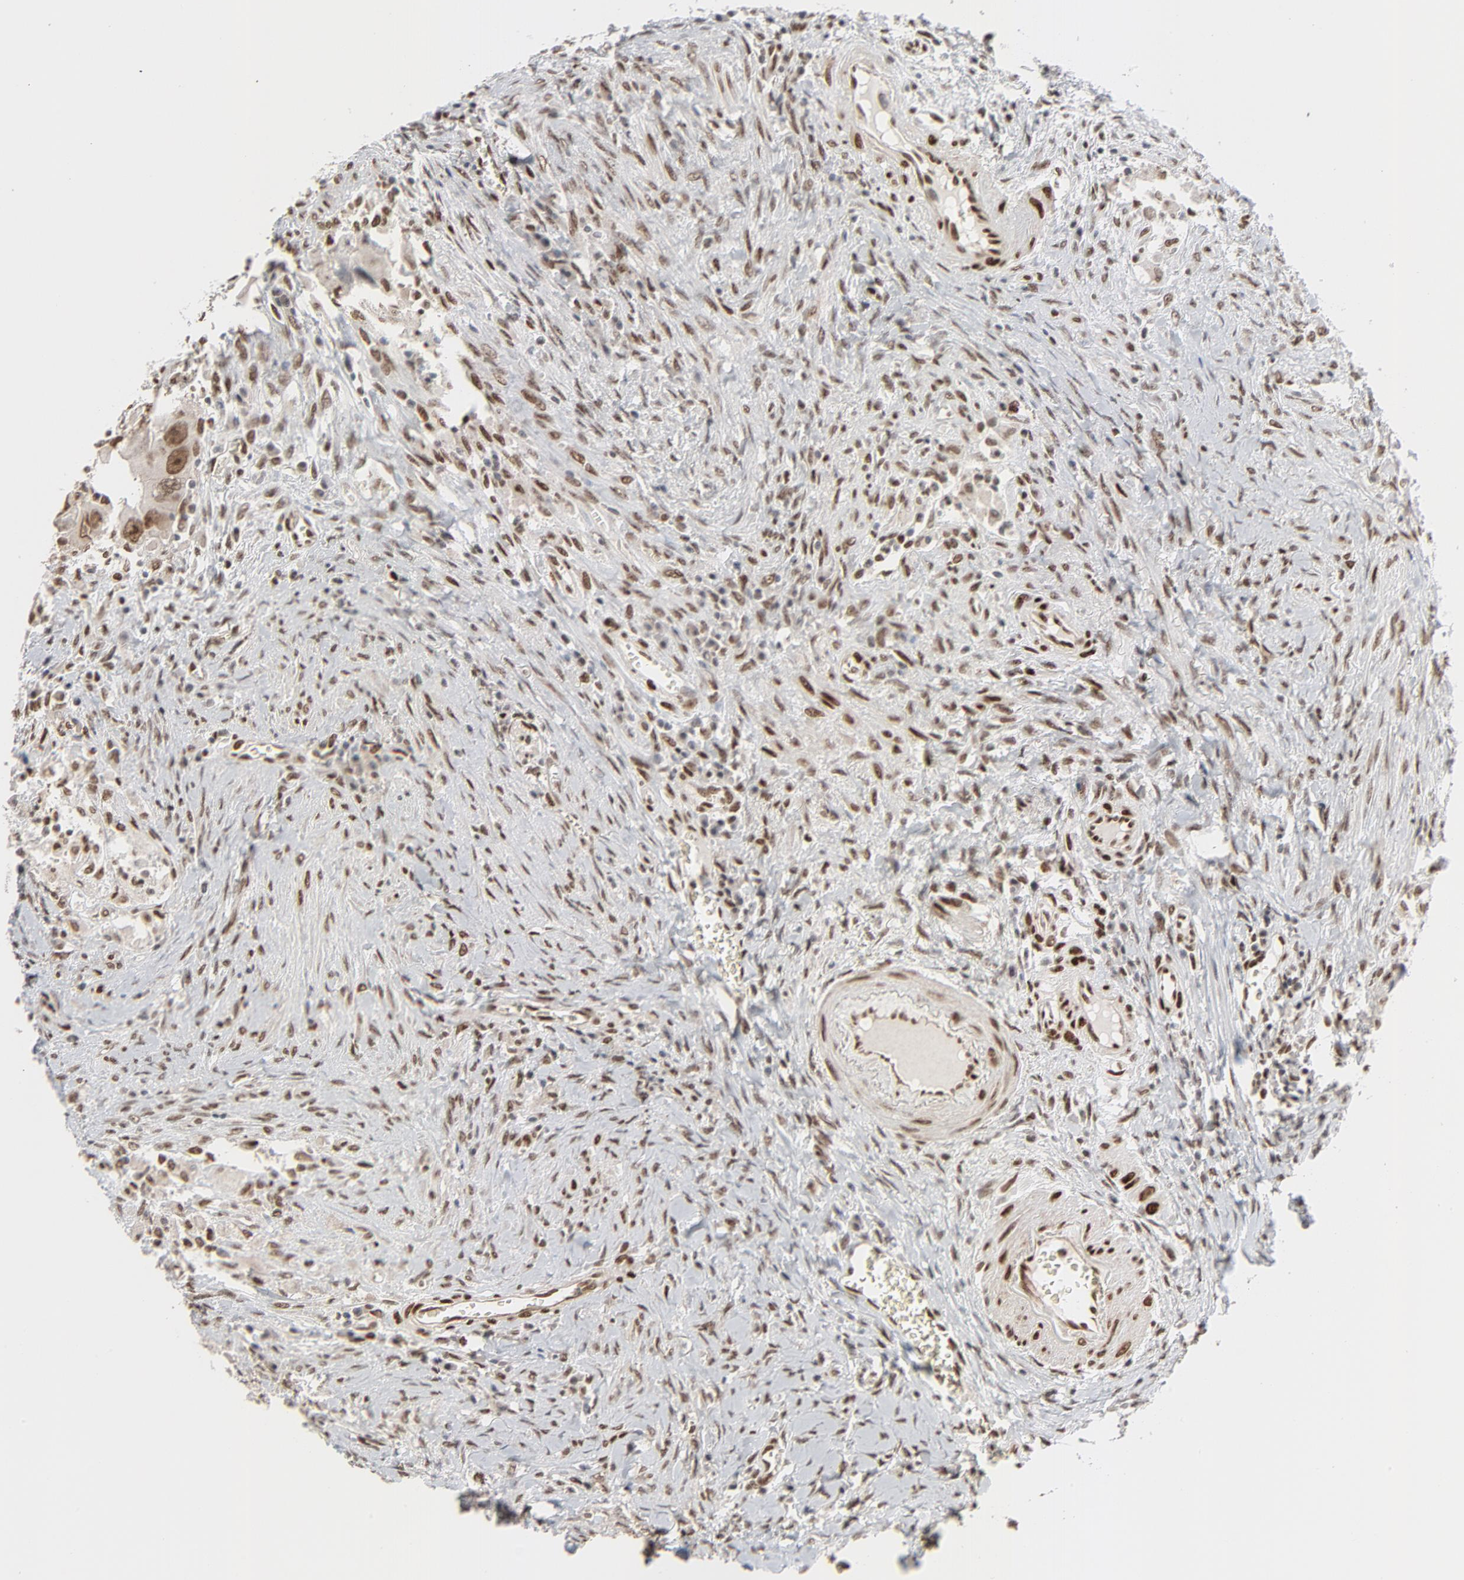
{"staining": {"intensity": "strong", "quantity": ">75%", "location": "nuclear"}, "tissue": "colorectal cancer", "cell_type": "Tumor cells", "image_type": "cancer", "snomed": [{"axis": "morphology", "description": "Adenocarcinoma, NOS"}, {"axis": "topography", "description": "Rectum"}], "caption": "Immunohistochemical staining of colorectal adenocarcinoma exhibits high levels of strong nuclear positivity in about >75% of tumor cells.", "gene": "CUX1", "patient": {"sex": "male", "age": 70}}